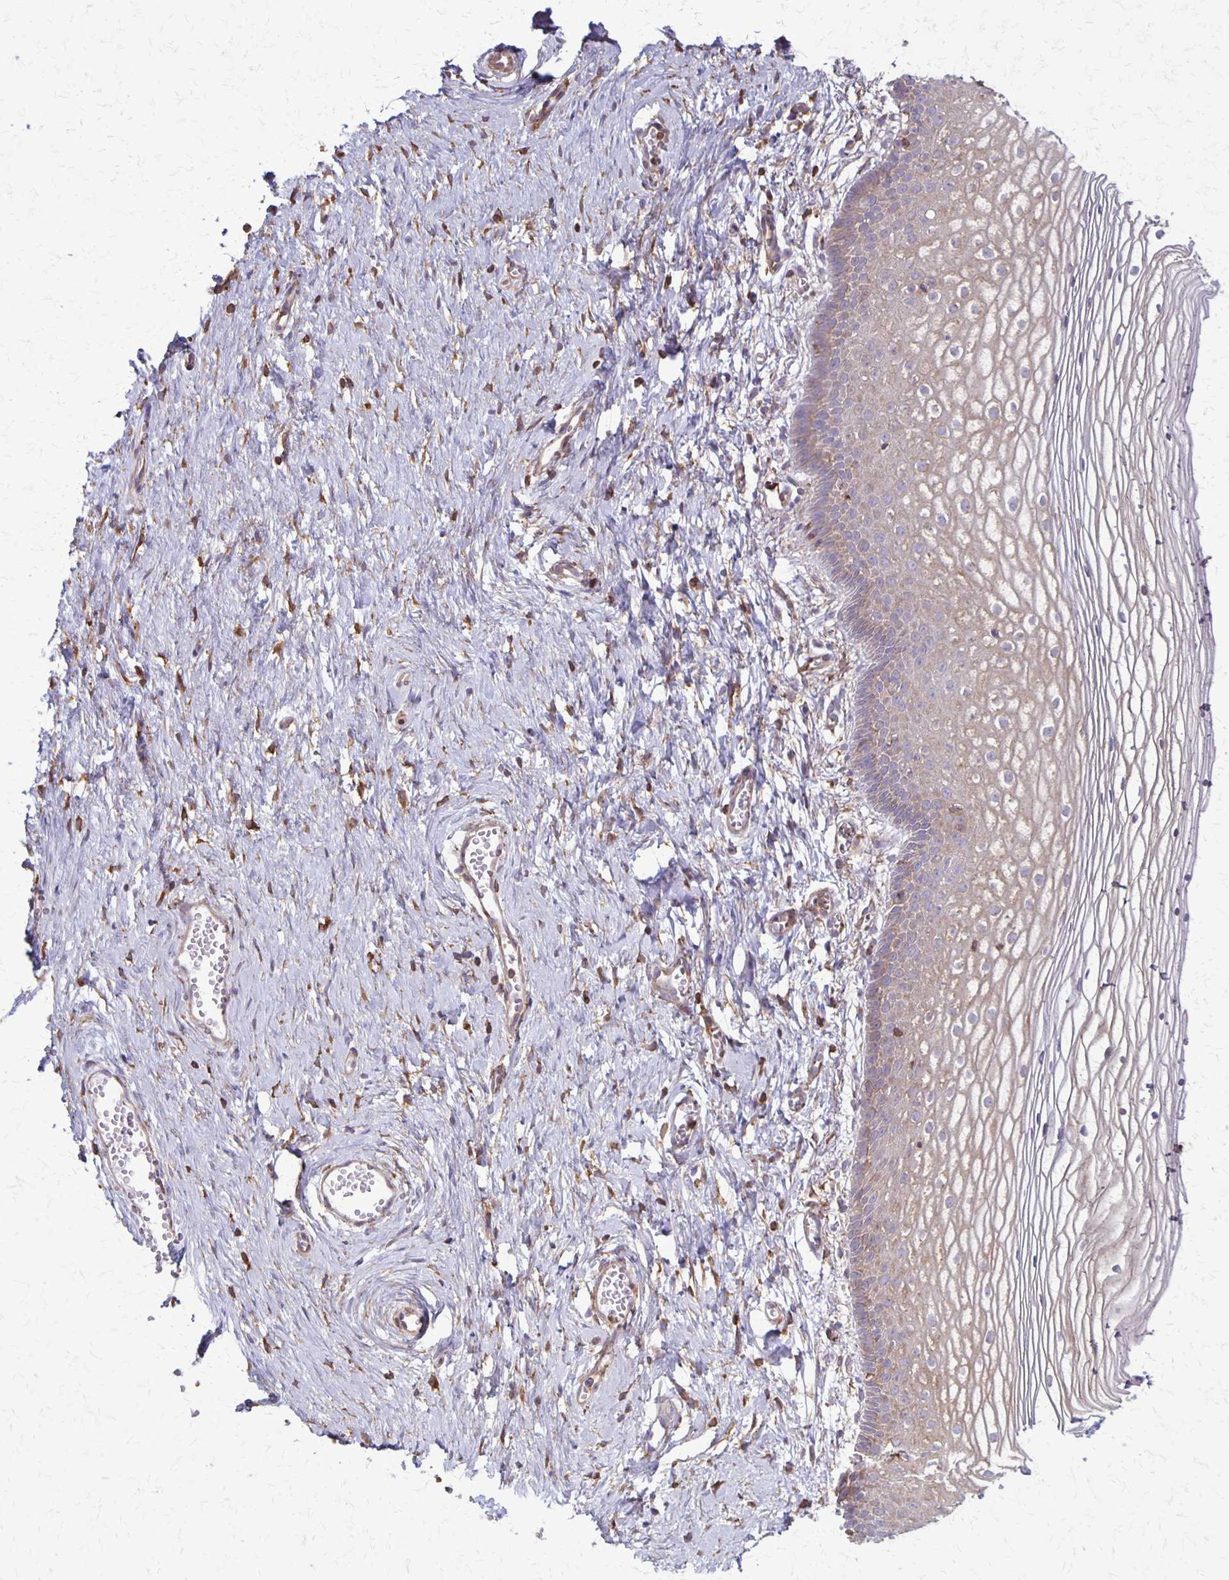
{"staining": {"intensity": "weak", "quantity": "25%-75%", "location": "cytoplasmic/membranous"}, "tissue": "vagina", "cell_type": "Squamous epithelial cells", "image_type": "normal", "snomed": [{"axis": "morphology", "description": "Normal tissue, NOS"}, {"axis": "topography", "description": "Vagina"}], "caption": "Unremarkable vagina displays weak cytoplasmic/membranous expression in approximately 25%-75% of squamous epithelial cells, visualized by immunohistochemistry.", "gene": "SEPTIN5", "patient": {"sex": "female", "age": 56}}